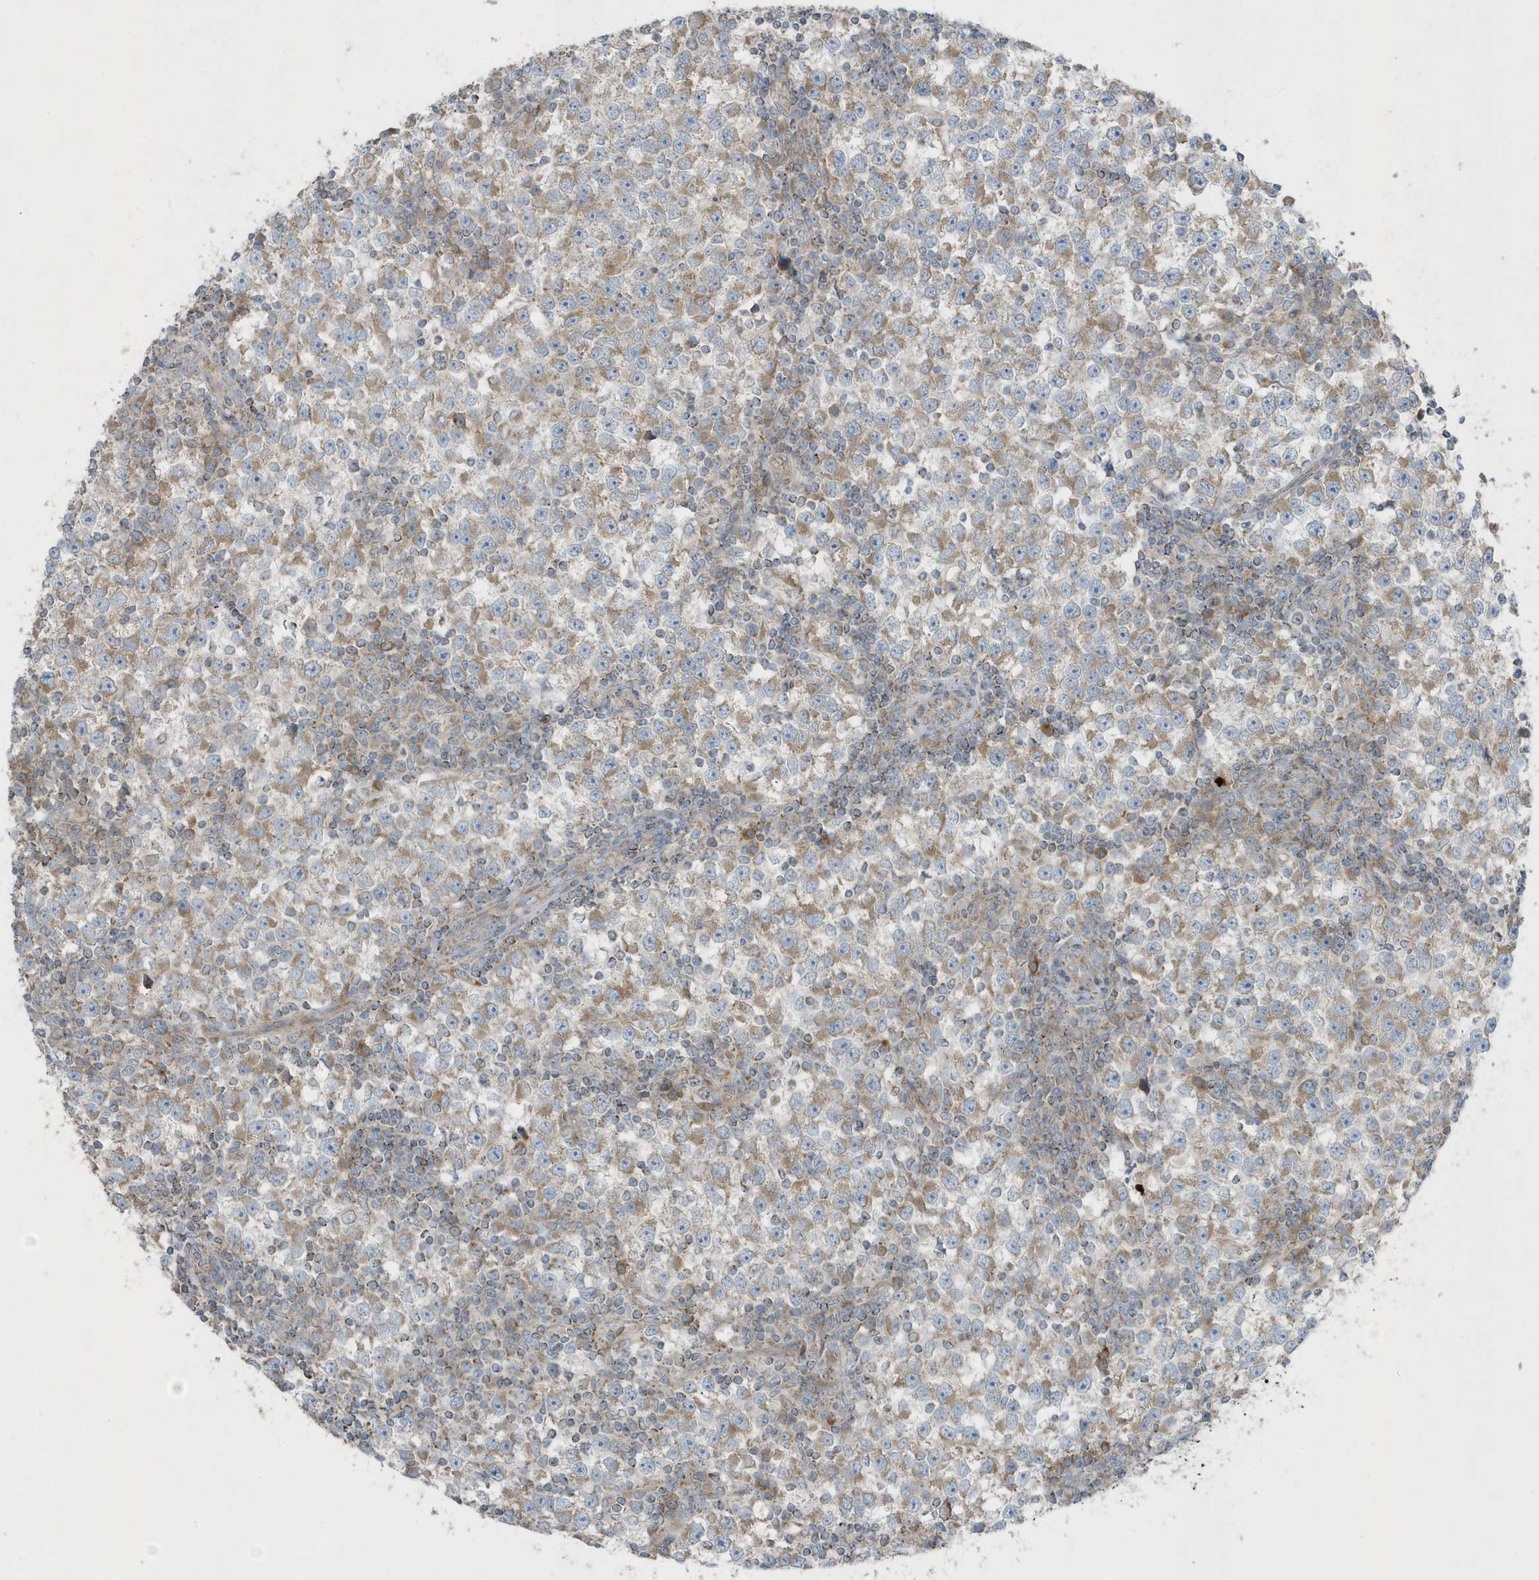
{"staining": {"intensity": "moderate", "quantity": "25%-75%", "location": "cytoplasmic/membranous"}, "tissue": "testis cancer", "cell_type": "Tumor cells", "image_type": "cancer", "snomed": [{"axis": "morphology", "description": "Seminoma, NOS"}, {"axis": "topography", "description": "Testis"}], "caption": "Testis cancer (seminoma) stained with a brown dye shows moderate cytoplasmic/membranous positive positivity in approximately 25%-75% of tumor cells.", "gene": "SLC38A2", "patient": {"sex": "male", "age": 65}}